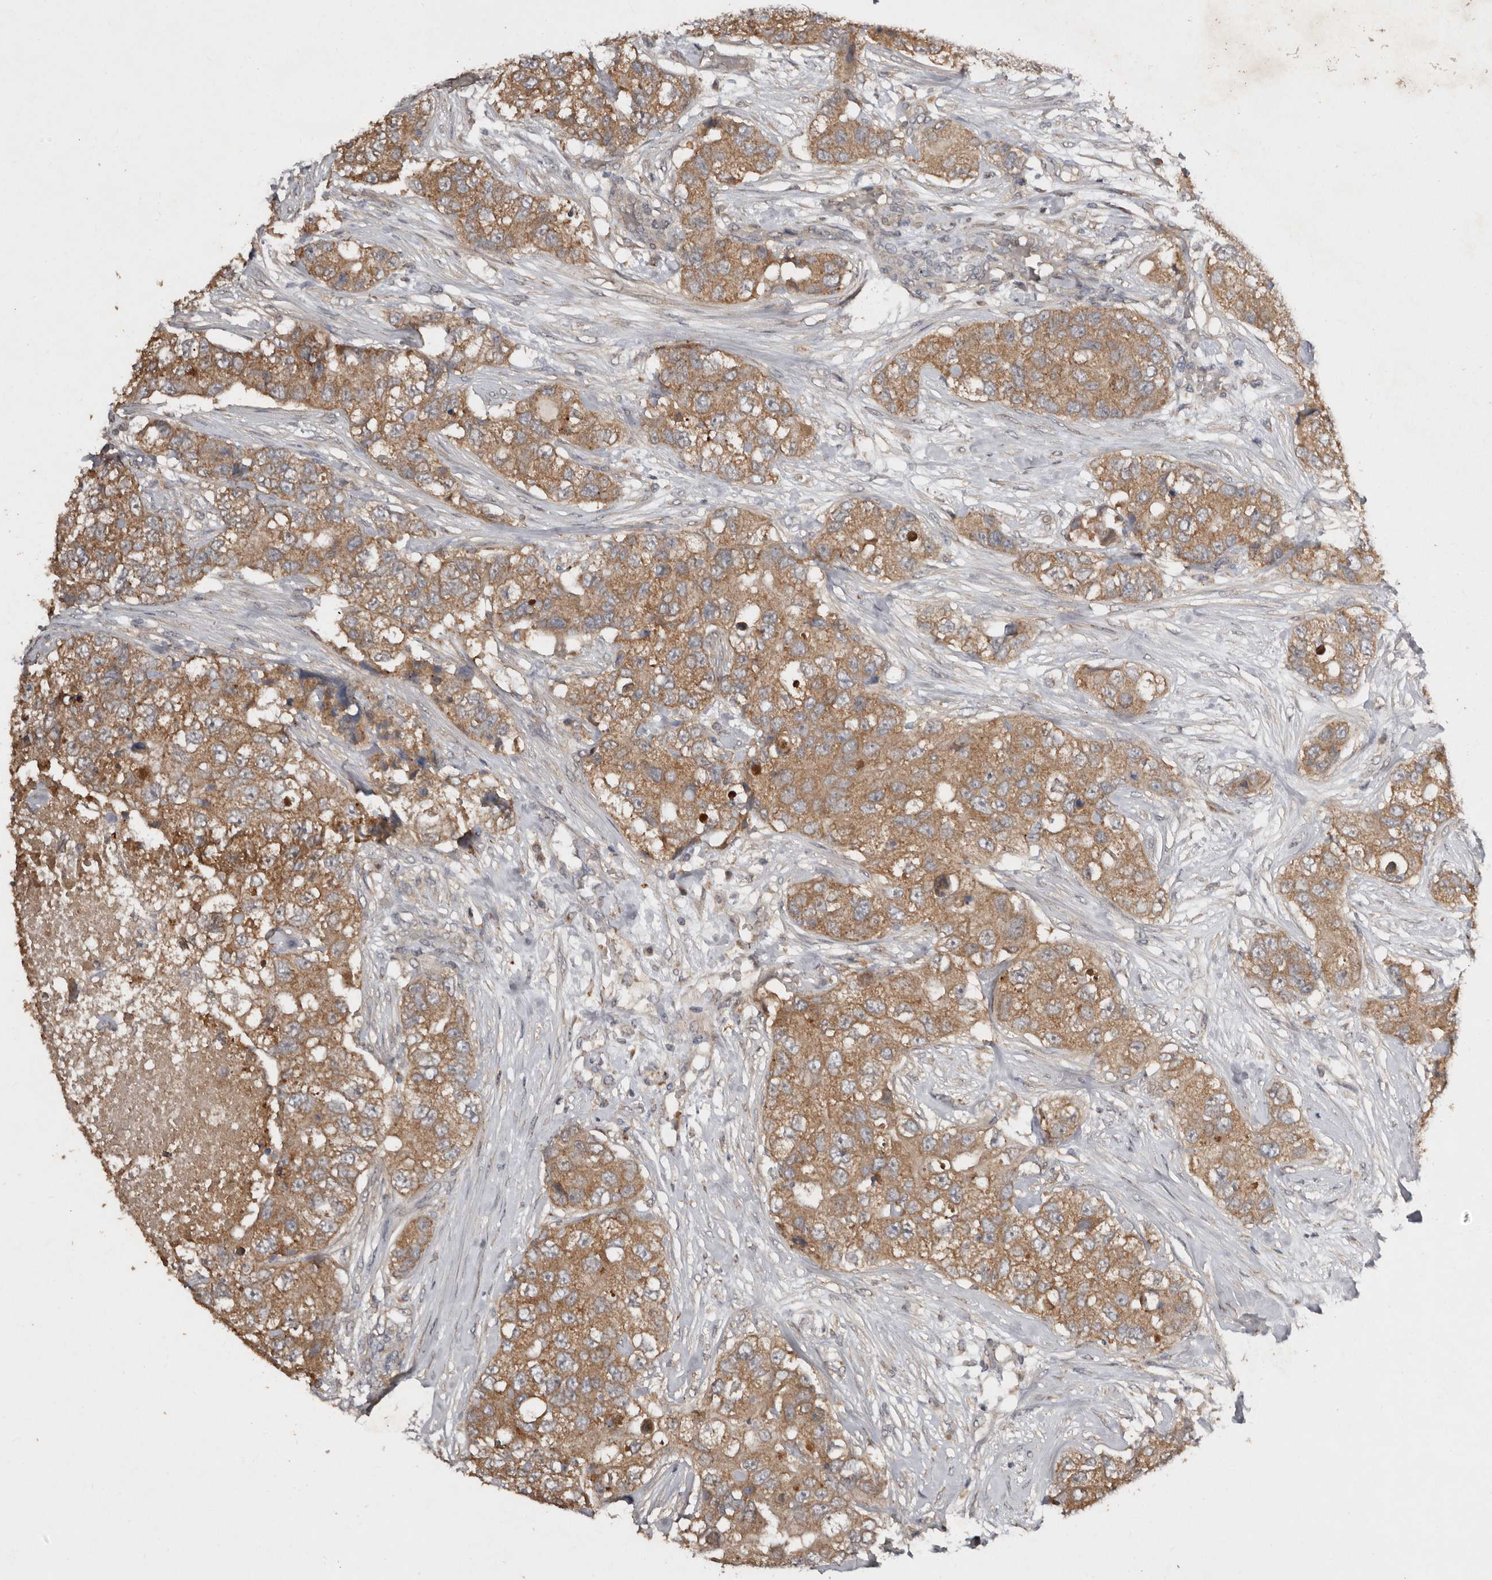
{"staining": {"intensity": "moderate", "quantity": ">75%", "location": "cytoplasmic/membranous"}, "tissue": "breast cancer", "cell_type": "Tumor cells", "image_type": "cancer", "snomed": [{"axis": "morphology", "description": "Duct carcinoma"}, {"axis": "topography", "description": "Breast"}], "caption": "A micrograph showing moderate cytoplasmic/membranous expression in about >75% of tumor cells in breast cancer, as visualized by brown immunohistochemical staining.", "gene": "EDEM1", "patient": {"sex": "female", "age": 62}}